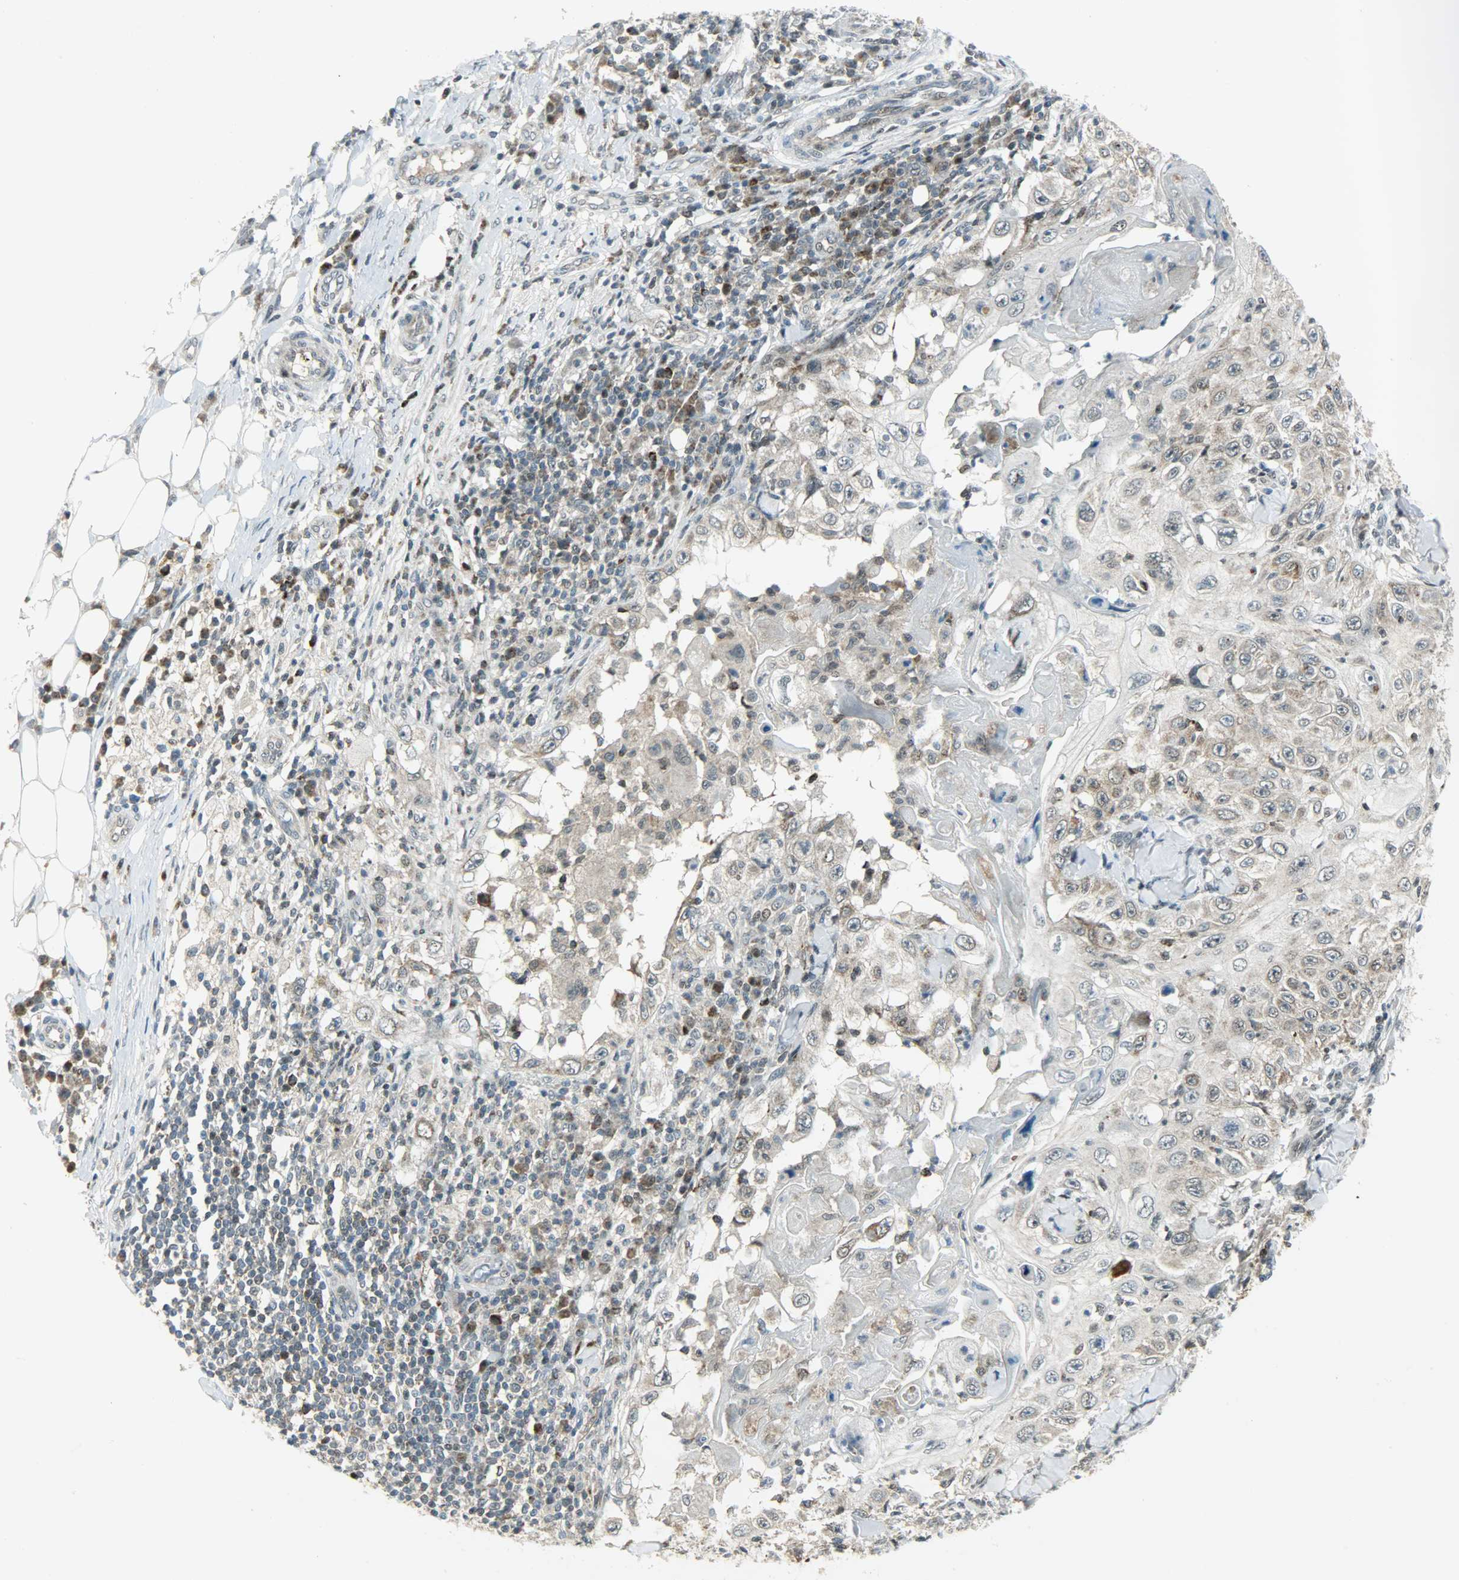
{"staining": {"intensity": "weak", "quantity": ">75%", "location": "cytoplasmic/membranous"}, "tissue": "skin cancer", "cell_type": "Tumor cells", "image_type": "cancer", "snomed": [{"axis": "morphology", "description": "Squamous cell carcinoma, NOS"}, {"axis": "topography", "description": "Skin"}], "caption": "IHC image of human skin squamous cell carcinoma stained for a protein (brown), which shows low levels of weak cytoplasmic/membranous expression in about >75% of tumor cells.", "gene": "IL15", "patient": {"sex": "male", "age": 86}}